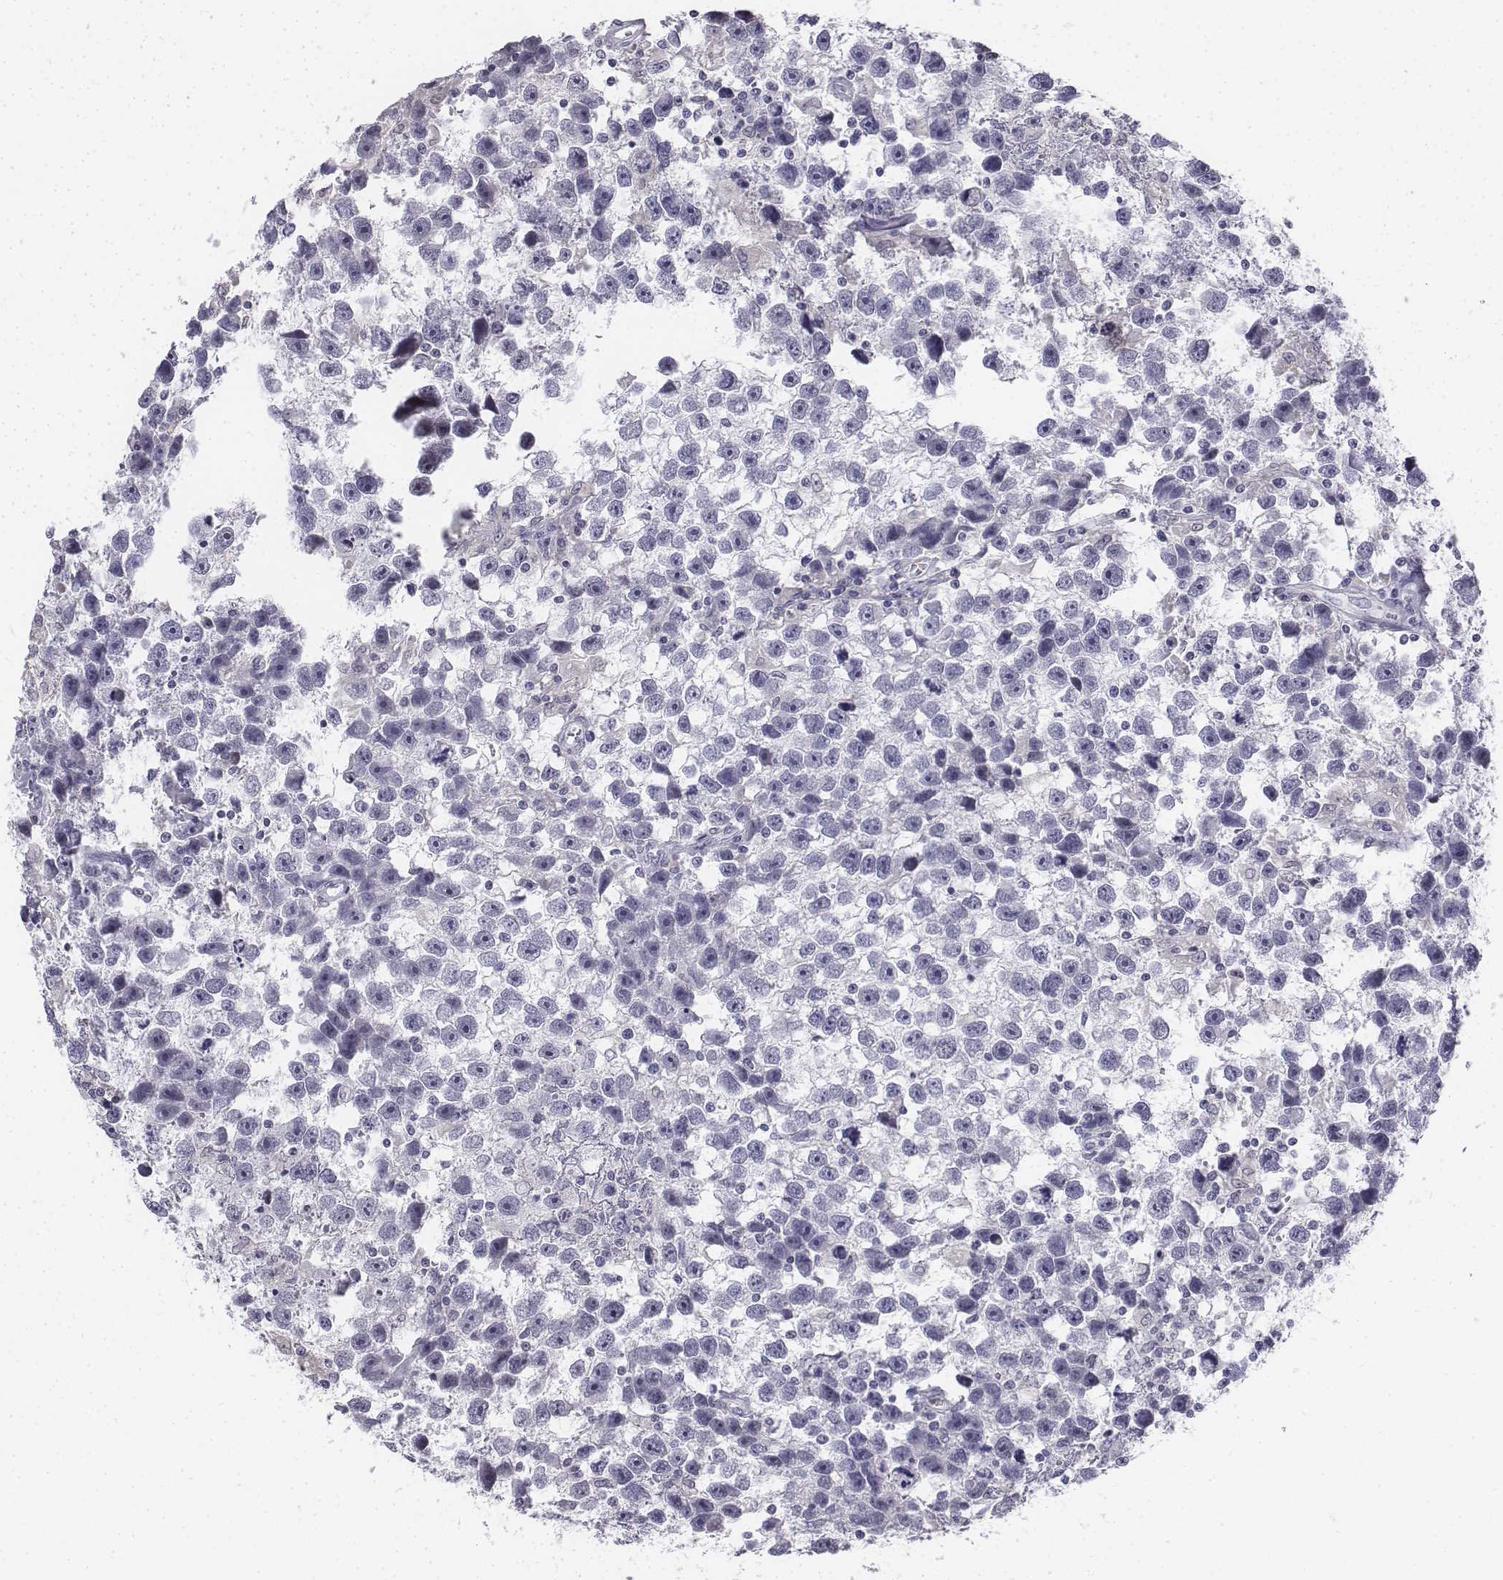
{"staining": {"intensity": "negative", "quantity": "none", "location": "none"}, "tissue": "testis cancer", "cell_type": "Tumor cells", "image_type": "cancer", "snomed": [{"axis": "morphology", "description": "Seminoma, NOS"}, {"axis": "topography", "description": "Testis"}], "caption": "Immunohistochemistry (IHC) photomicrograph of seminoma (testis) stained for a protein (brown), which exhibits no expression in tumor cells.", "gene": "PENK", "patient": {"sex": "male", "age": 43}}